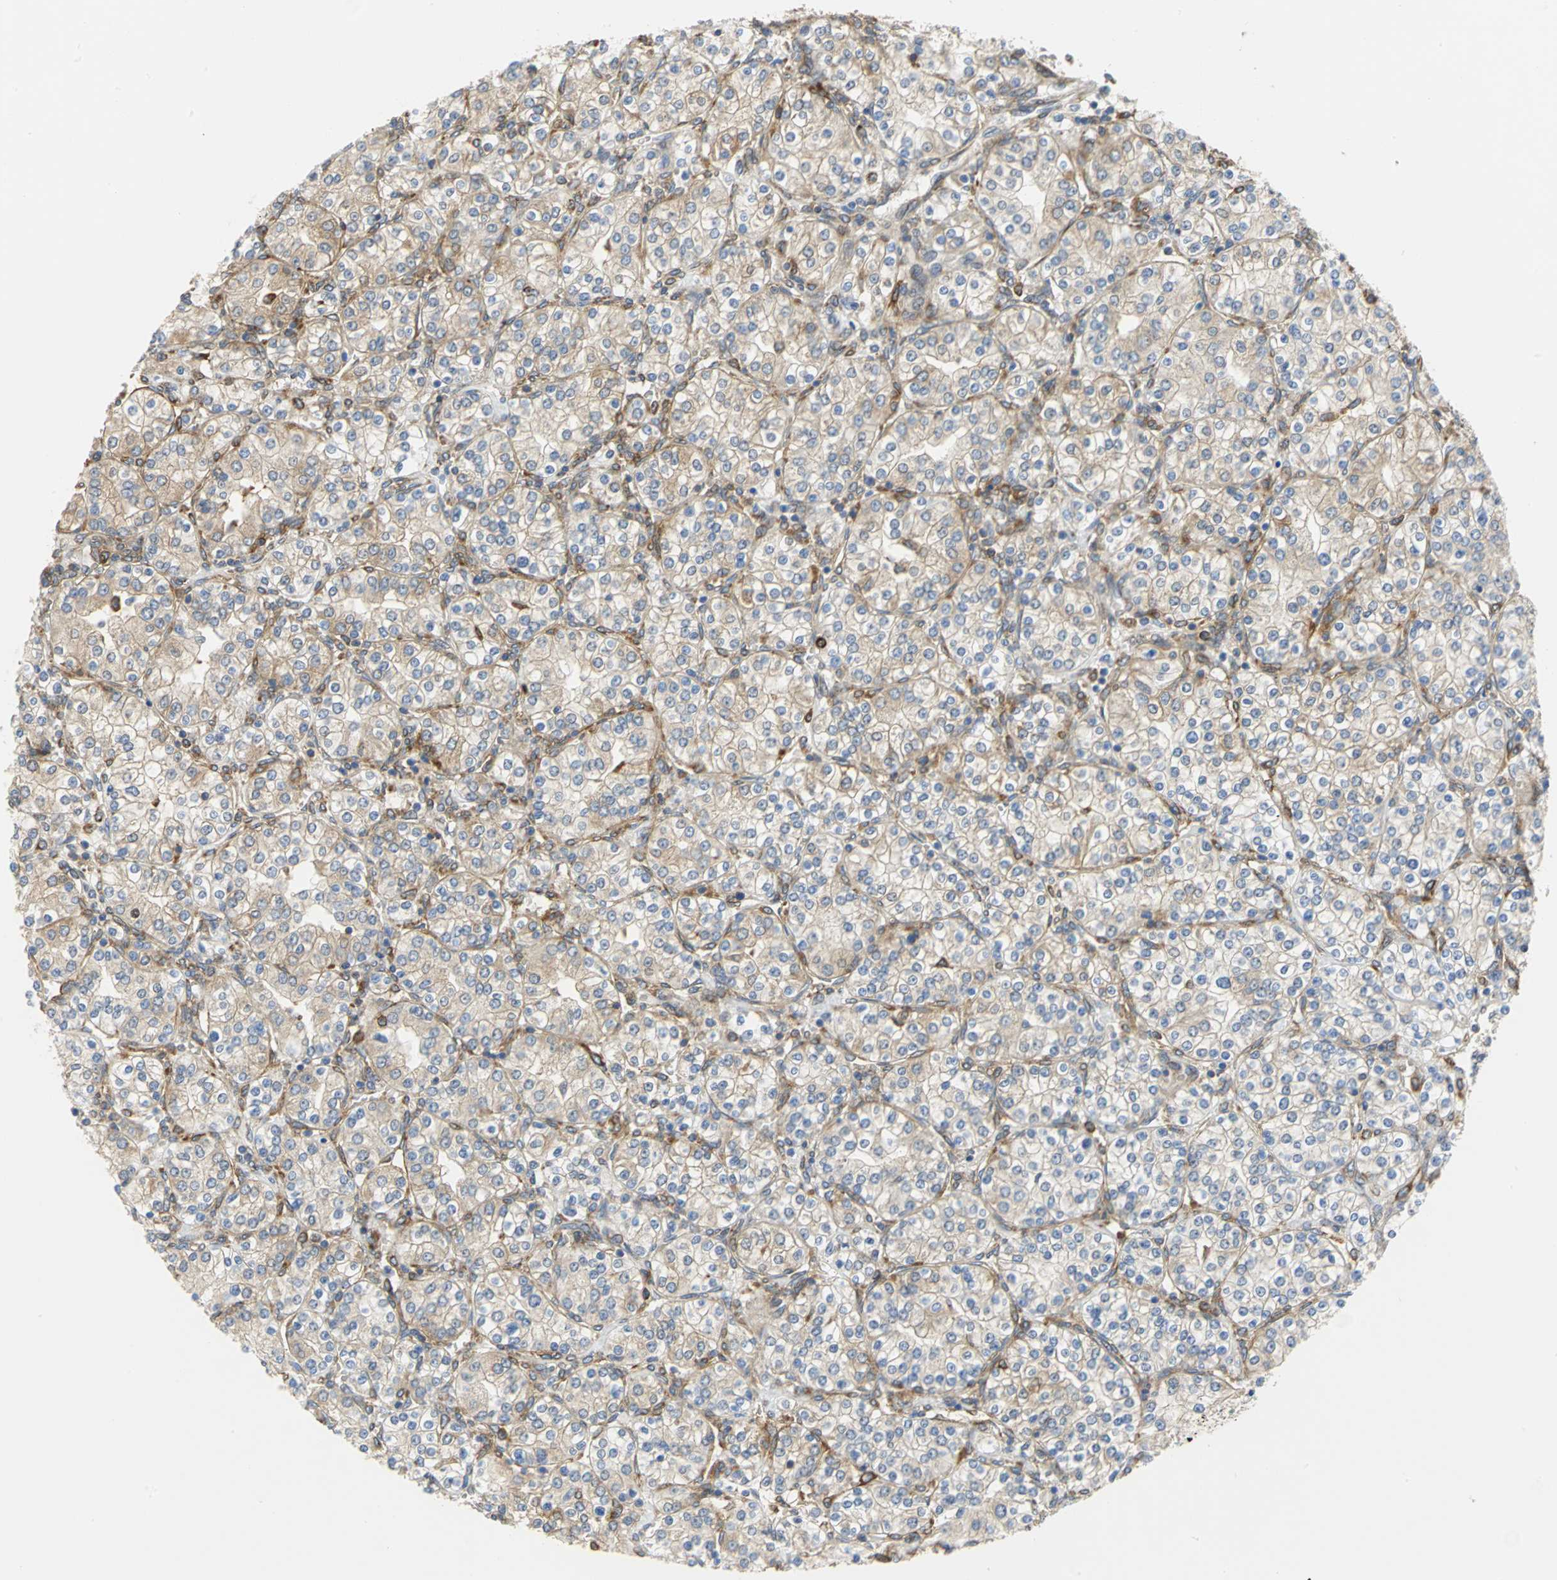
{"staining": {"intensity": "weak", "quantity": ">75%", "location": "cytoplasmic/membranous"}, "tissue": "renal cancer", "cell_type": "Tumor cells", "image_type": "cancer", "snomed": [{"axis": "morphology", "description": "Adenocarcinoma, NOS"}, {"axis": "topography", "description": "Kidney"}], "caption": "Immunohistochemistry micrograph of neoplastic tissue: human renal adenocarcinoma stained using immunohistochemistry (IHC) shows low levels of weak protein expression localized specifically in the cytoplasmic/membranous of tumor cells, appearing as a cytoplasmic/membranous brown color.", "gene": "YBX1", "patient": {"sex": "male", "age": 77}}